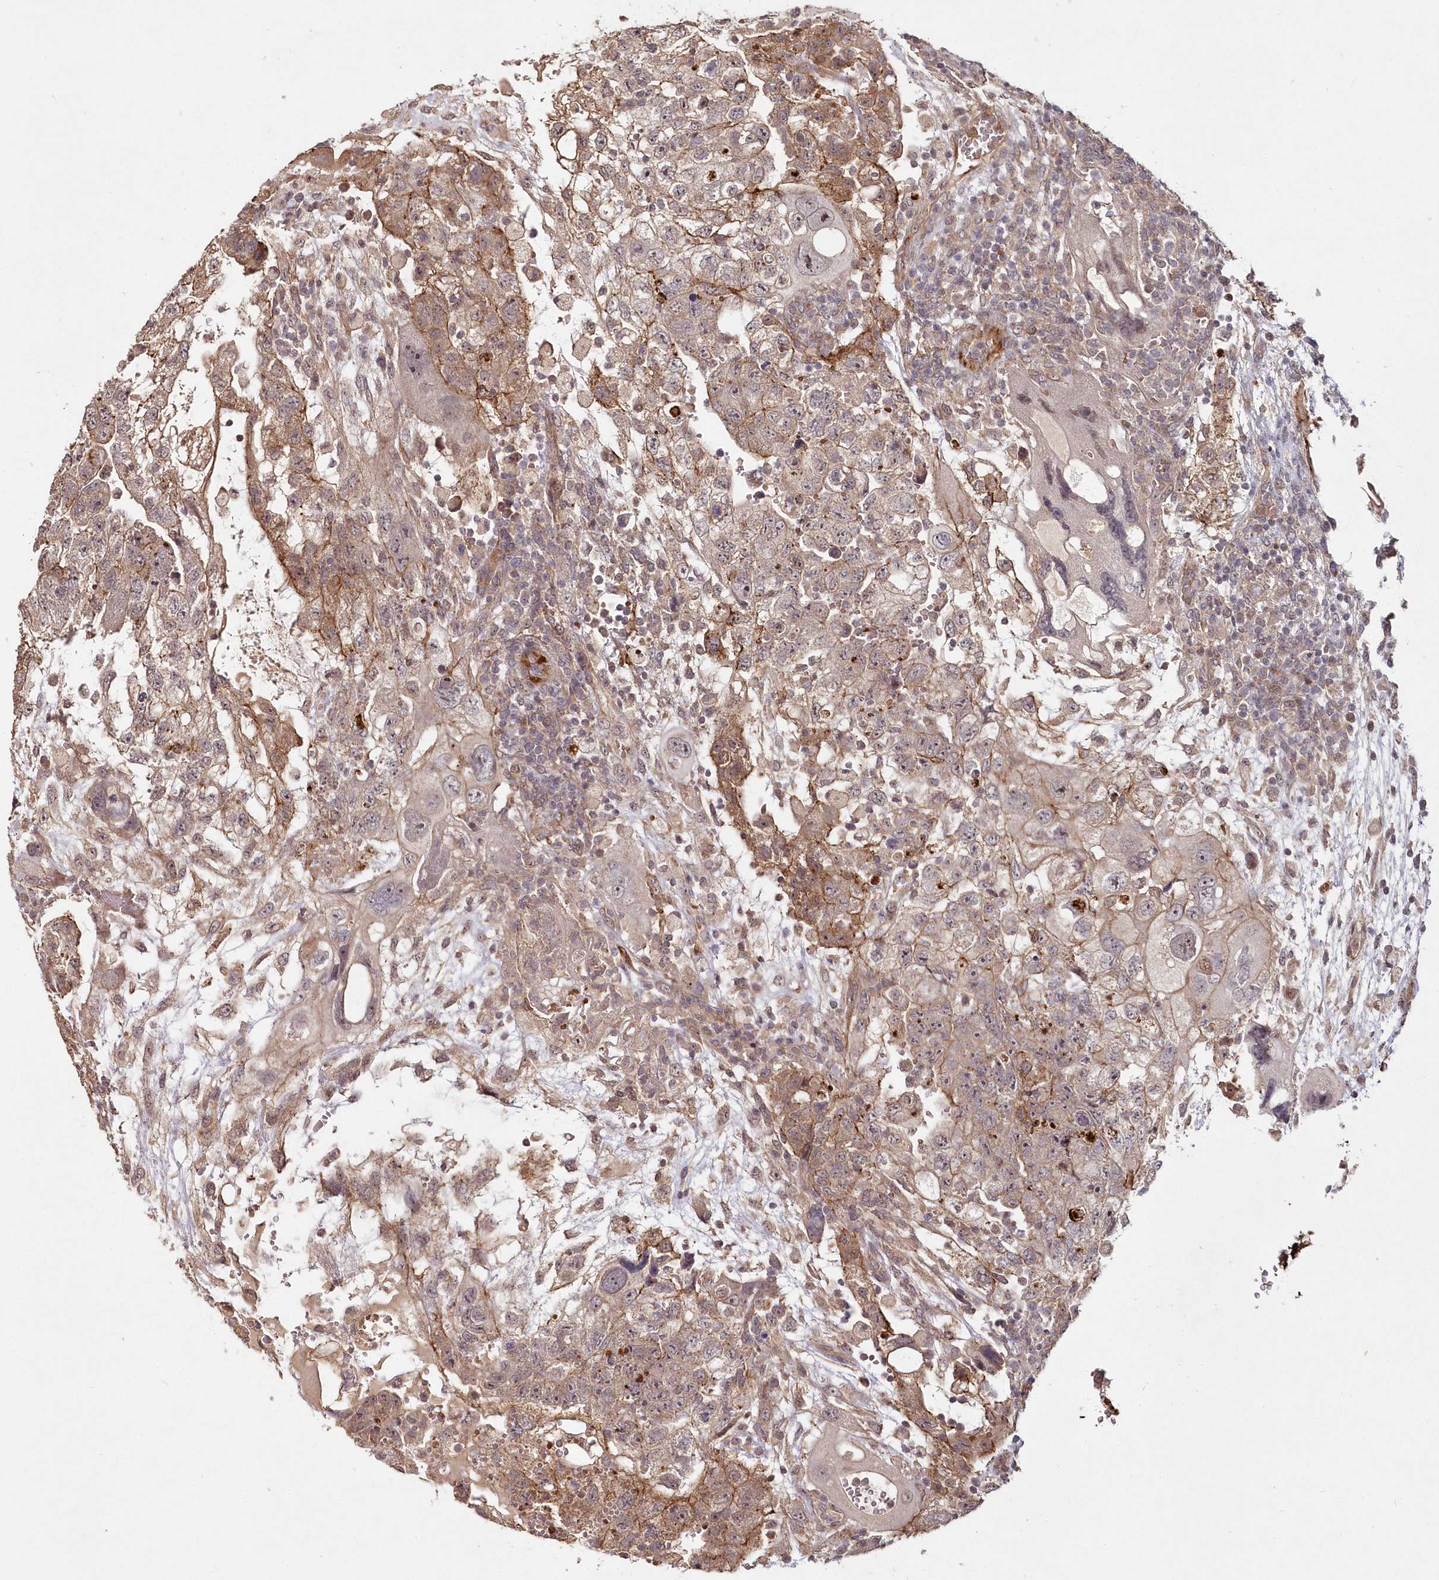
{"staining": {"intensity": "moderate", "quantity": ">75%", "location": "cytoplasmic/membranous"}, "tissue": "testis cancer", "cell_type": "Tumor cells", "image_type": "cancer", "snomed": [{"axis": "morphology", "description": "Carcinoma, Embryonal, NOS"}, {"axis": "topography", "description": "Testis"}], "caption": "DAB immunohistochemical staining of testis embryonal carcinoma exhibits moderate cytoplasmic/membranous protein staining in approximately >75% of tumor cells.", "gene": "HYCC2", "patient": {"sex": "male", "age": 36}}